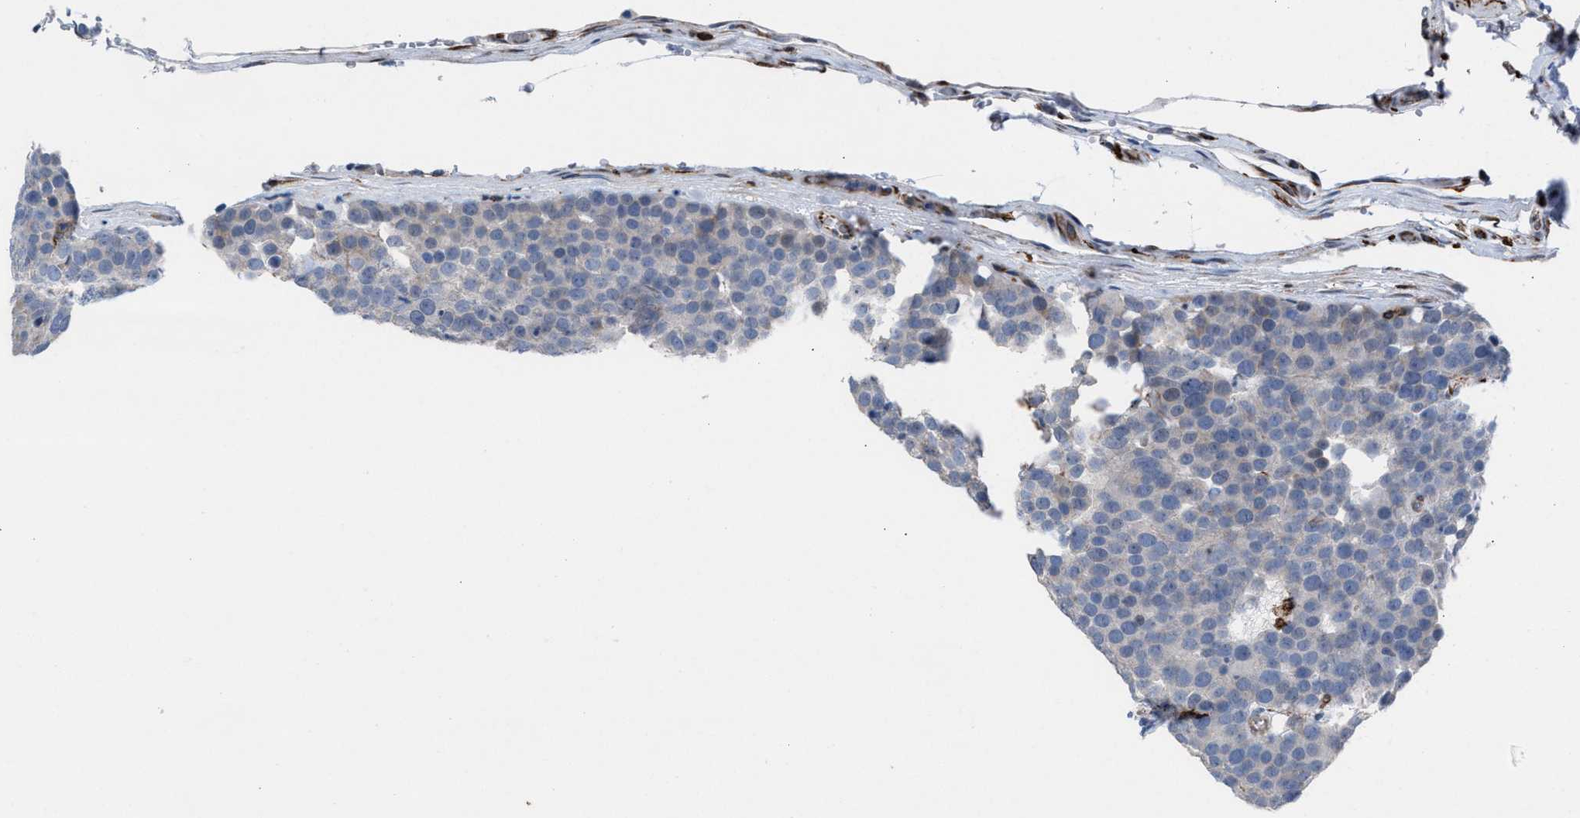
{"staining": {"intensity": "negative", "quantity": "none", "location": "none"}, "tissue": "testis cancer", "cell_type": "Tumor cells", "image_type": "cancer", "snomed": [{"axis": "morphology", "description": "Seminoma, NOS"}, {"axis": "topography", "description": "Testis"}], "caption": "High magnification brightfield microscopy of seminoma (testis) stained with DAB (3,3'-diaminobenzidine) (brown) and counterstained with hematoxylin (blue): tumor cells show no significant expression.", "gene": "SLC47A1", "patient": {"sex": "male", "age": 71}}